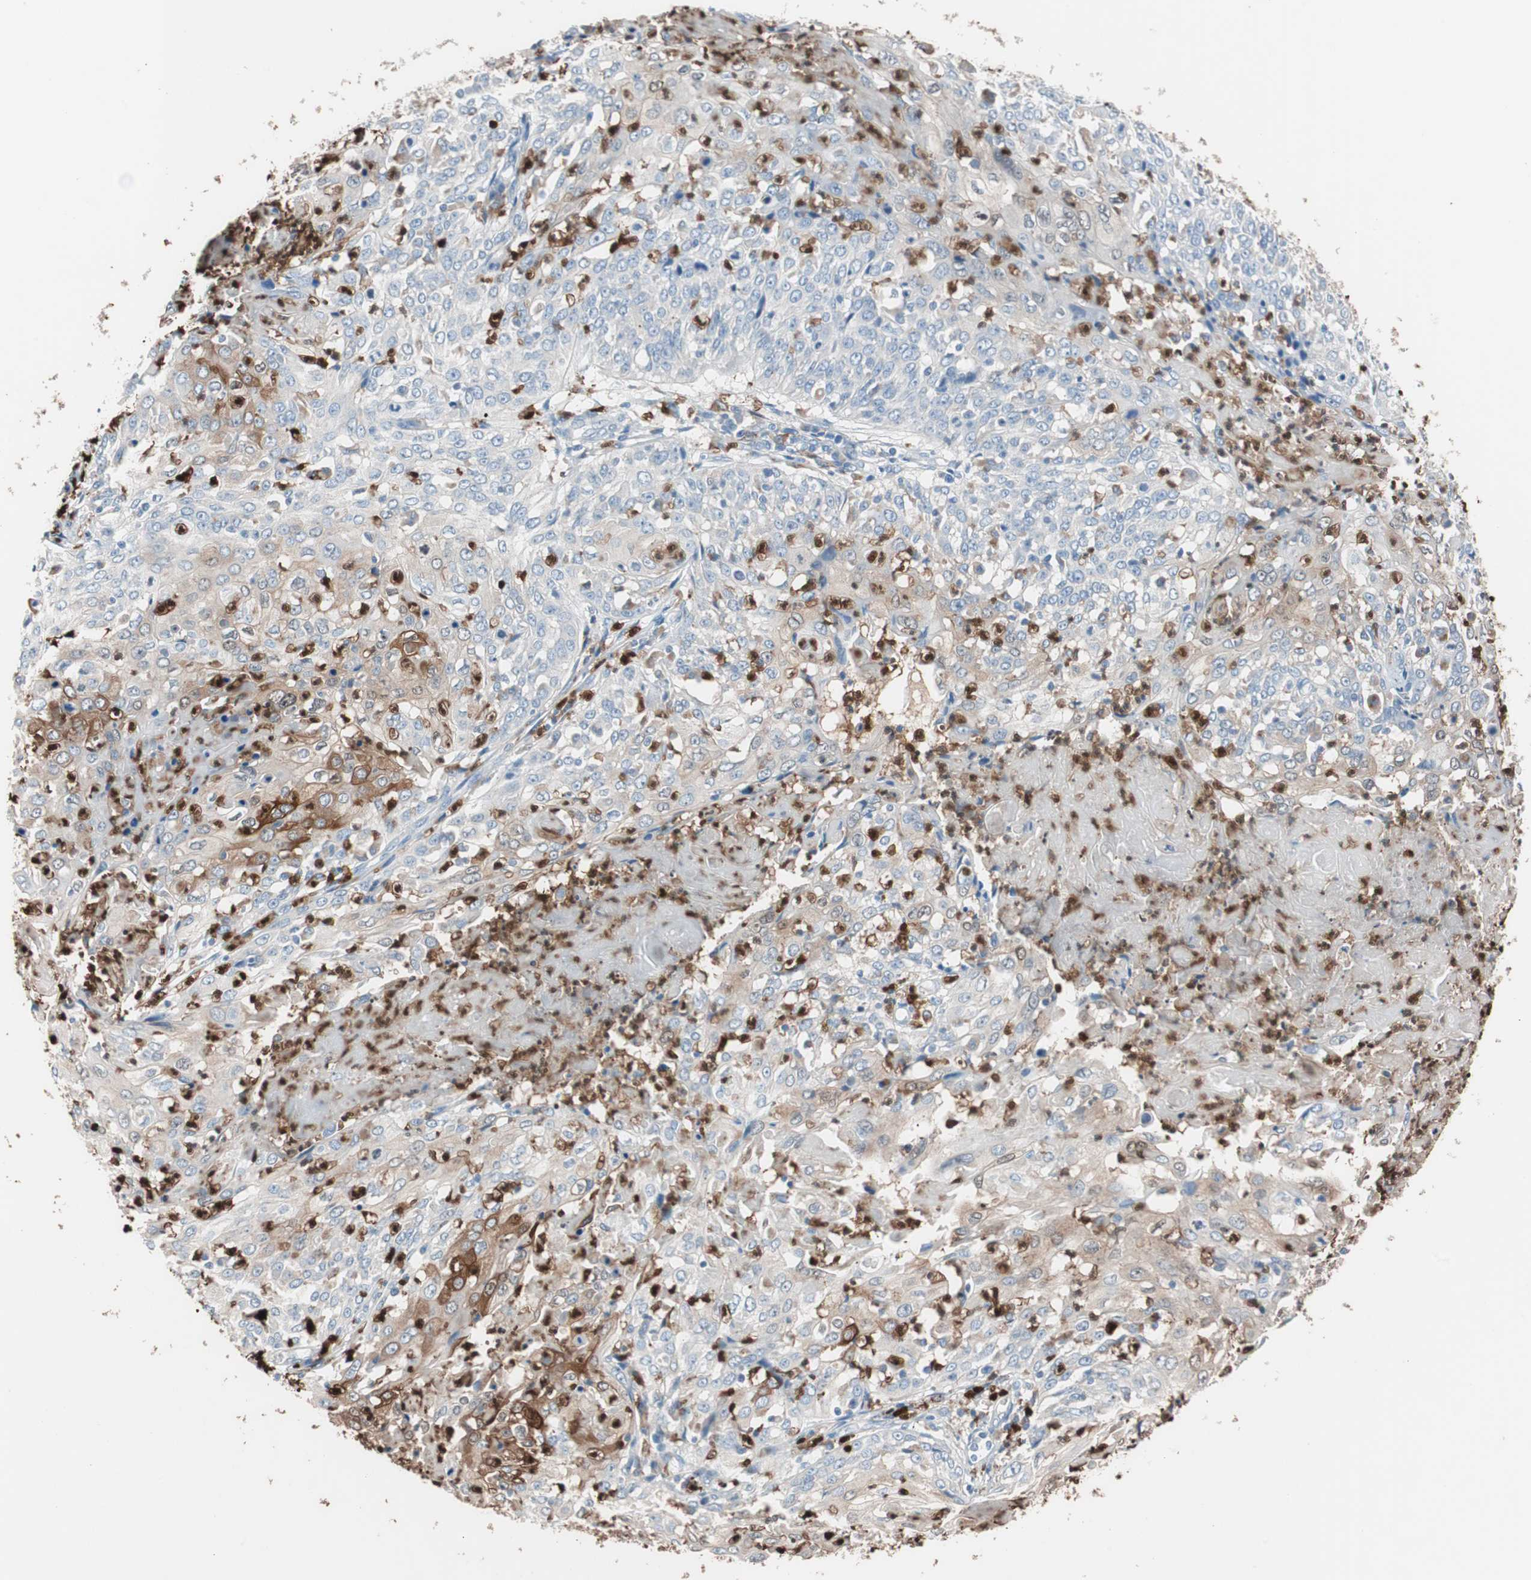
{"staining": {"intensity": "weak", "quantity": "25%-75%", "location": "cytoplasmic/membranous"}, "tissue": "cervical cancer", "cell_type": "Tumor cells", "image_type": "cancer", "snomed": [{"axis": "morphology", "description": "Squamous cell carcinoma, NOS"}, {"axis": "topography", "description": "Cervix"}], "caption": "IHC histopathology image of neoplastic tissue: cervical cancer (squamous cell carcinoma) stained using immunohistochemistry (IHC) demonstrates low levels of weak protein expression localized specifically in the cytoplasmic/membranous of tumor cells, appearing as a cytoplasmic/membranous brown color.", "gene": "CLEC4D", "patient": {"sex": "female", "age": 39}}